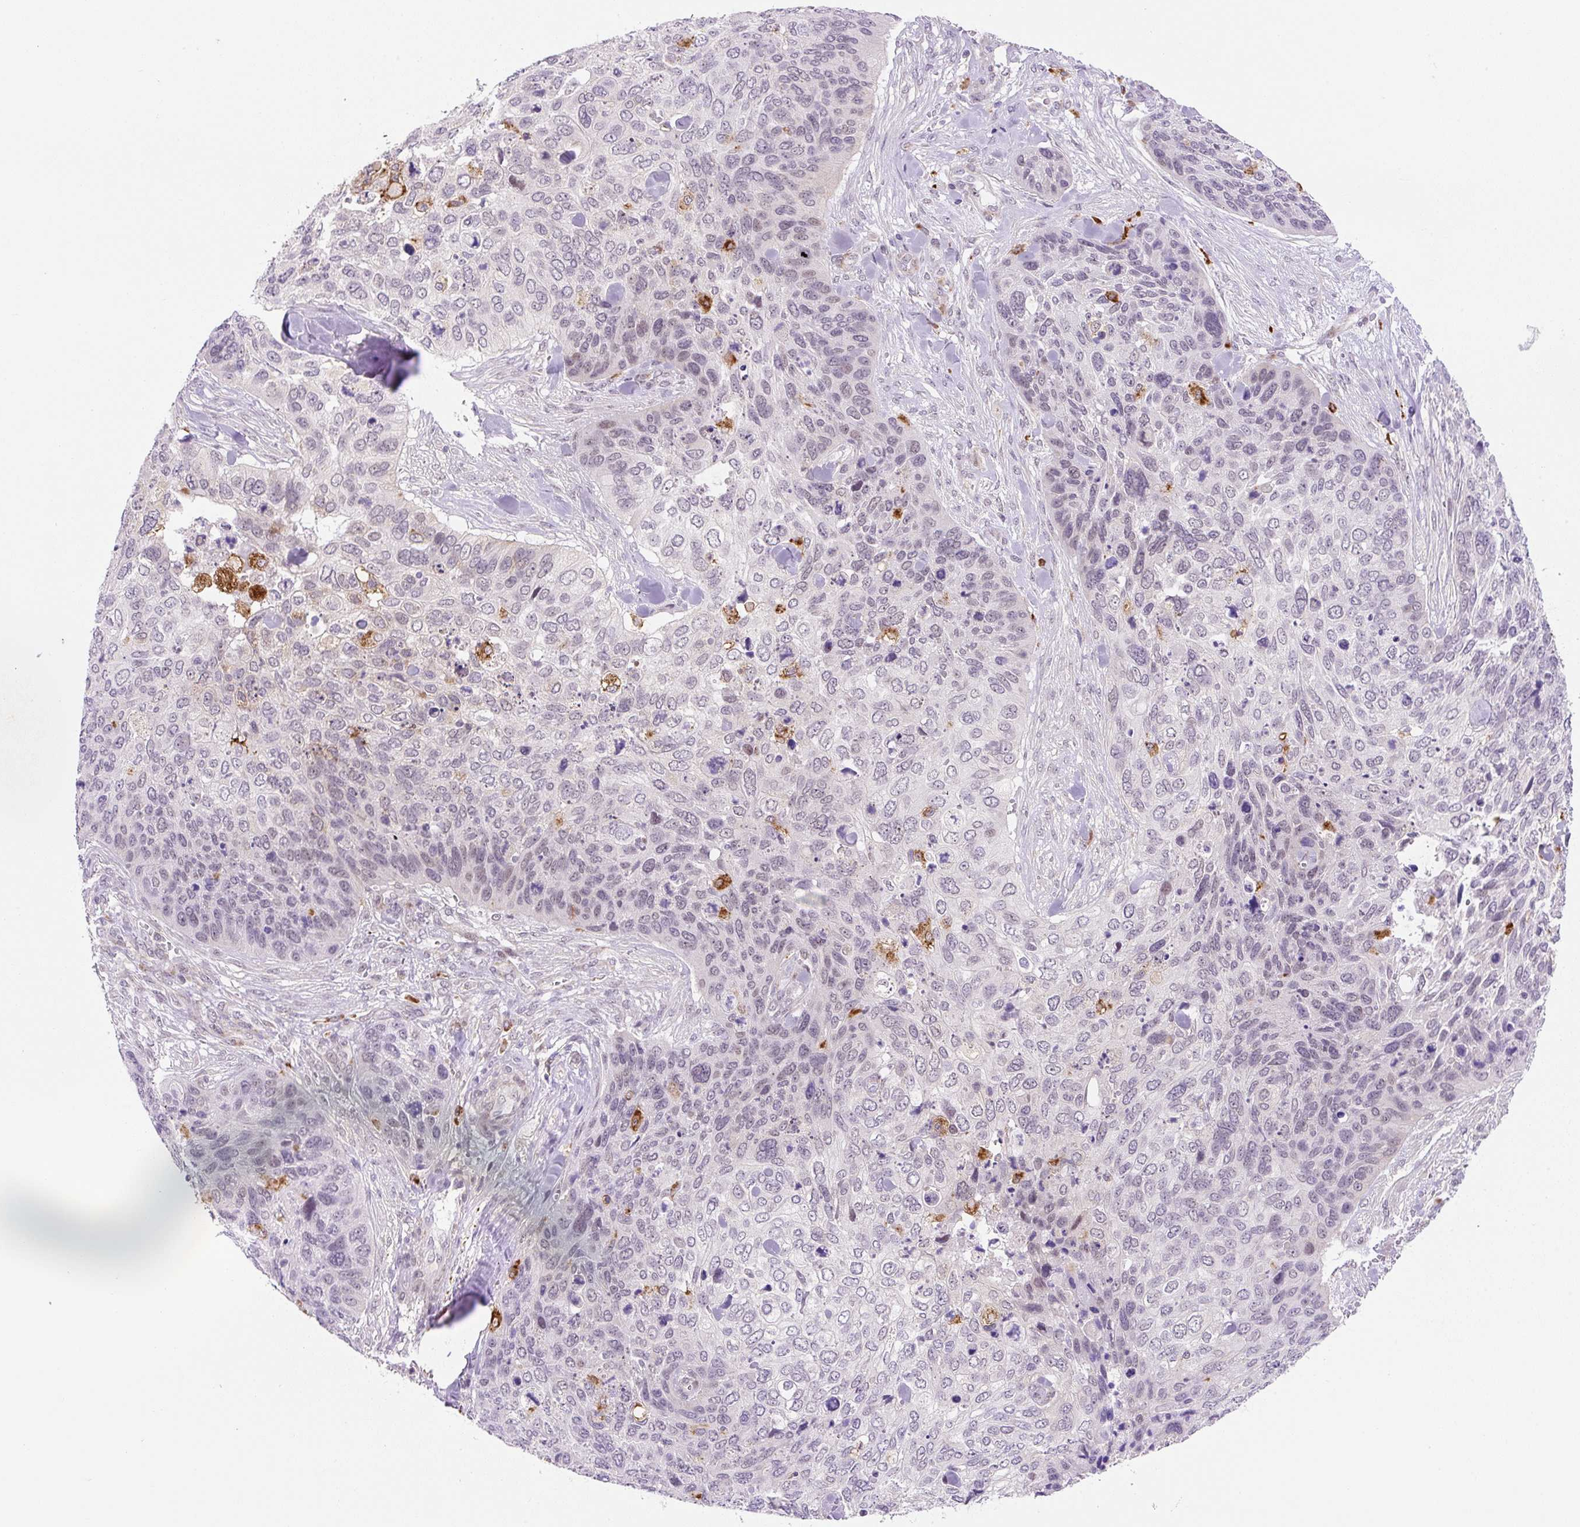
{"staining": {"intensity": "moderate", "quantity": "<25%", "location": "cytoplasmic/membranous,nuclear"}, "tissue": "skin cancer", "cell_type": "Tumor cells", "image_type": "cancer", "snomed": [{"axis": "morphology", "description": "Basal cell carcinoma"}, {"axis": "topography", "description": "Skin"}], "caption": "A brown stain highlights moderate cytoplasmic/membranous and nuclear staining of a protein in human basal cell carcinoma (skin) tumor cells. Using DAB (3,3'-diaminobenzidine) (brown) and hematoxylin (blue) stains, captured at high magnification using brightfield microscopy.", "gene": "CEBPZOS", "patient": {"sex": "female", "age": 74}}